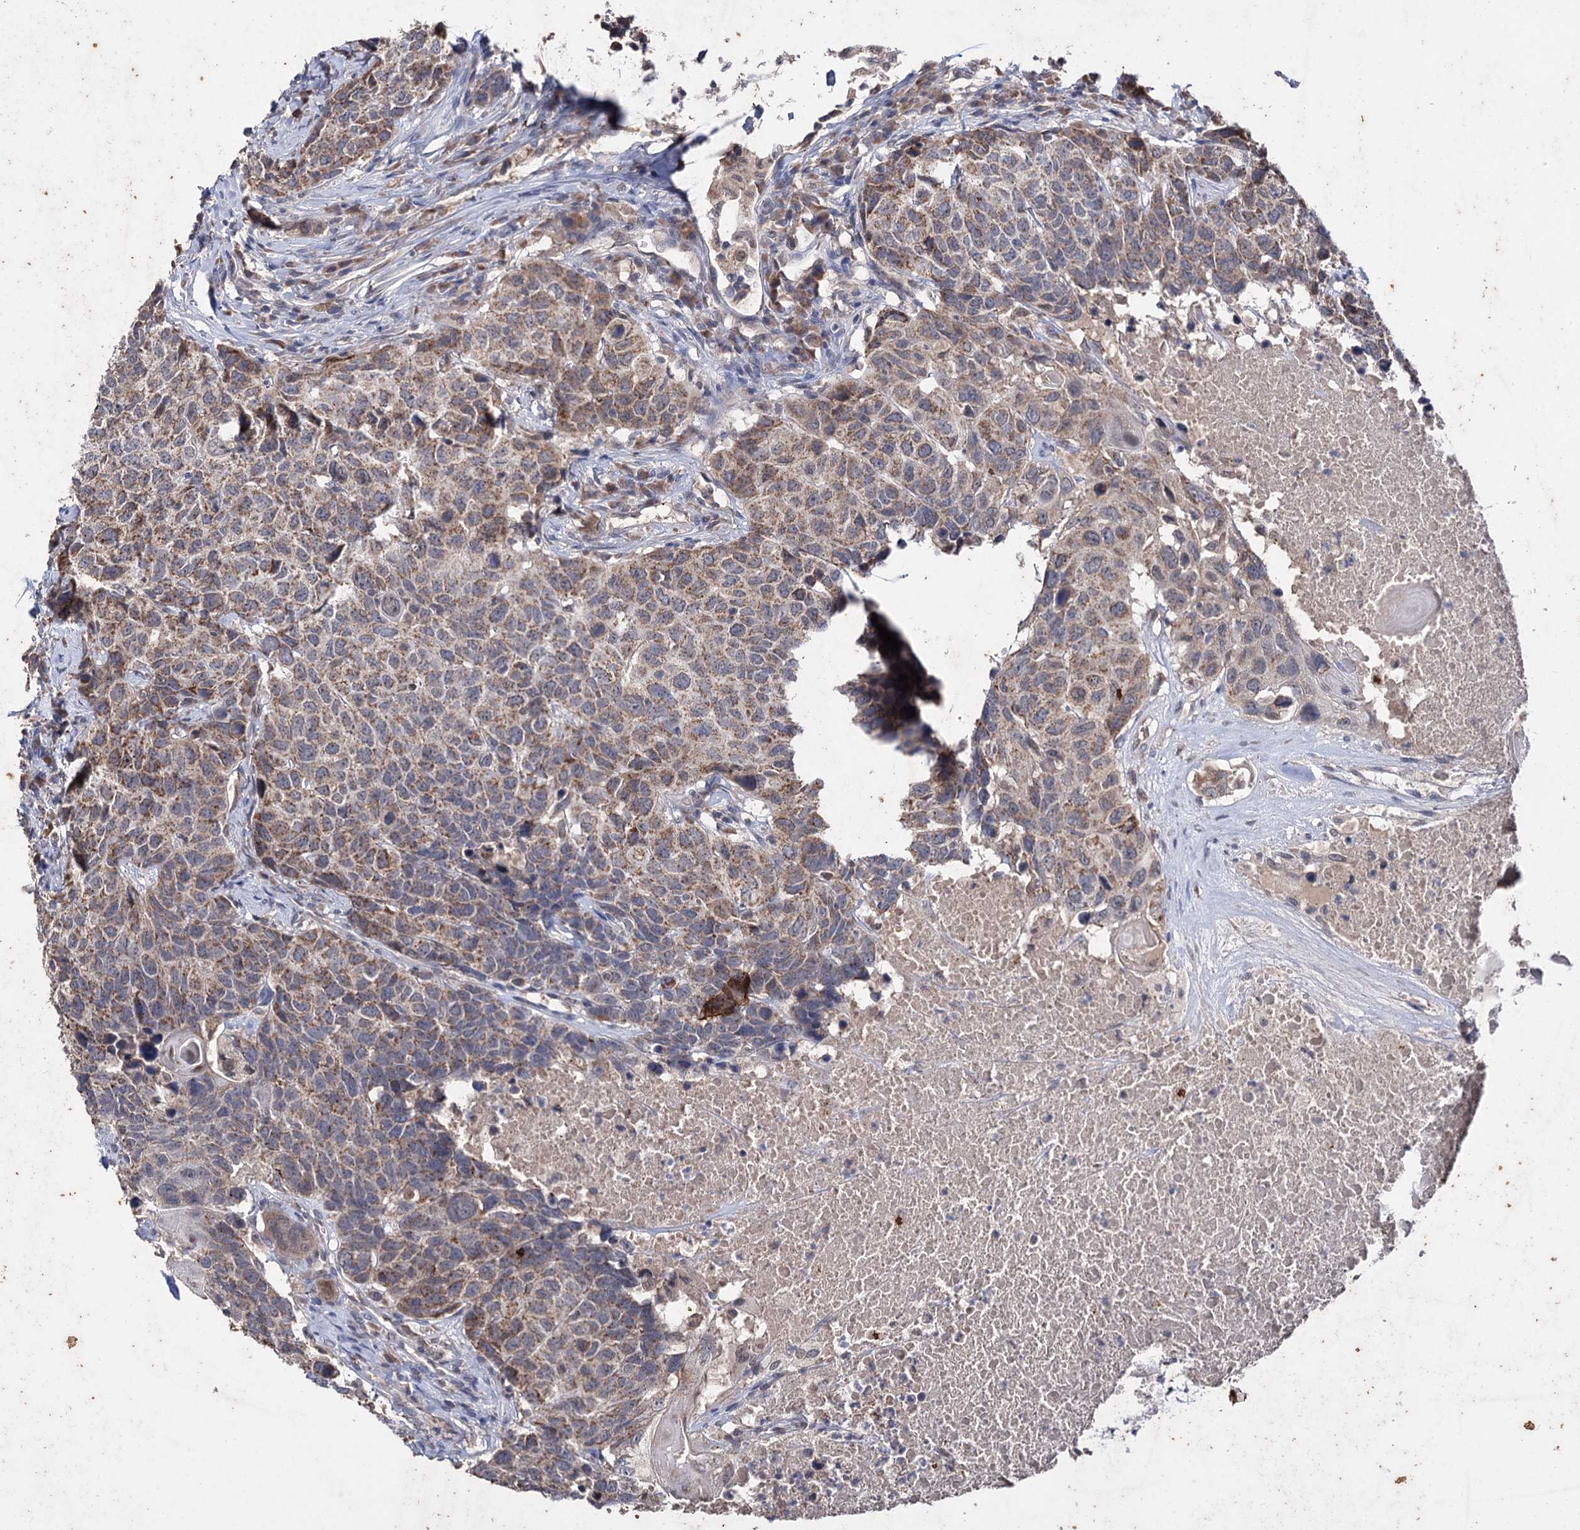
{"staining": {"intensity": "moderate", "quantity": ">75%", "location": "cytoplasmic/membranous"}, "tissue": "head and neck cancer", "cell_type": "Tumor cells", "image_type": "cancer", "snomed": [{"axis": "morphology", "description": "Squamous cell carcinoma, NOS"}, {"axis": "topography", "description": "Head-Neck"}], "caption": "Brown immunohistochemical staining in human head and neck cancer (squamous cell carcinoma) reveals moderate cytoplasmic/membranous expression in approximately >75% of tumor cells. The staining was performed using DAB (3,3'-diaminobenzidine) to visualize the protein expression in brown, while the nuclei were stained in blue with hematoxylin (Magnification: 20x).", "gene": "CLPB", "patient": {"sex": "male", "age": 66}}